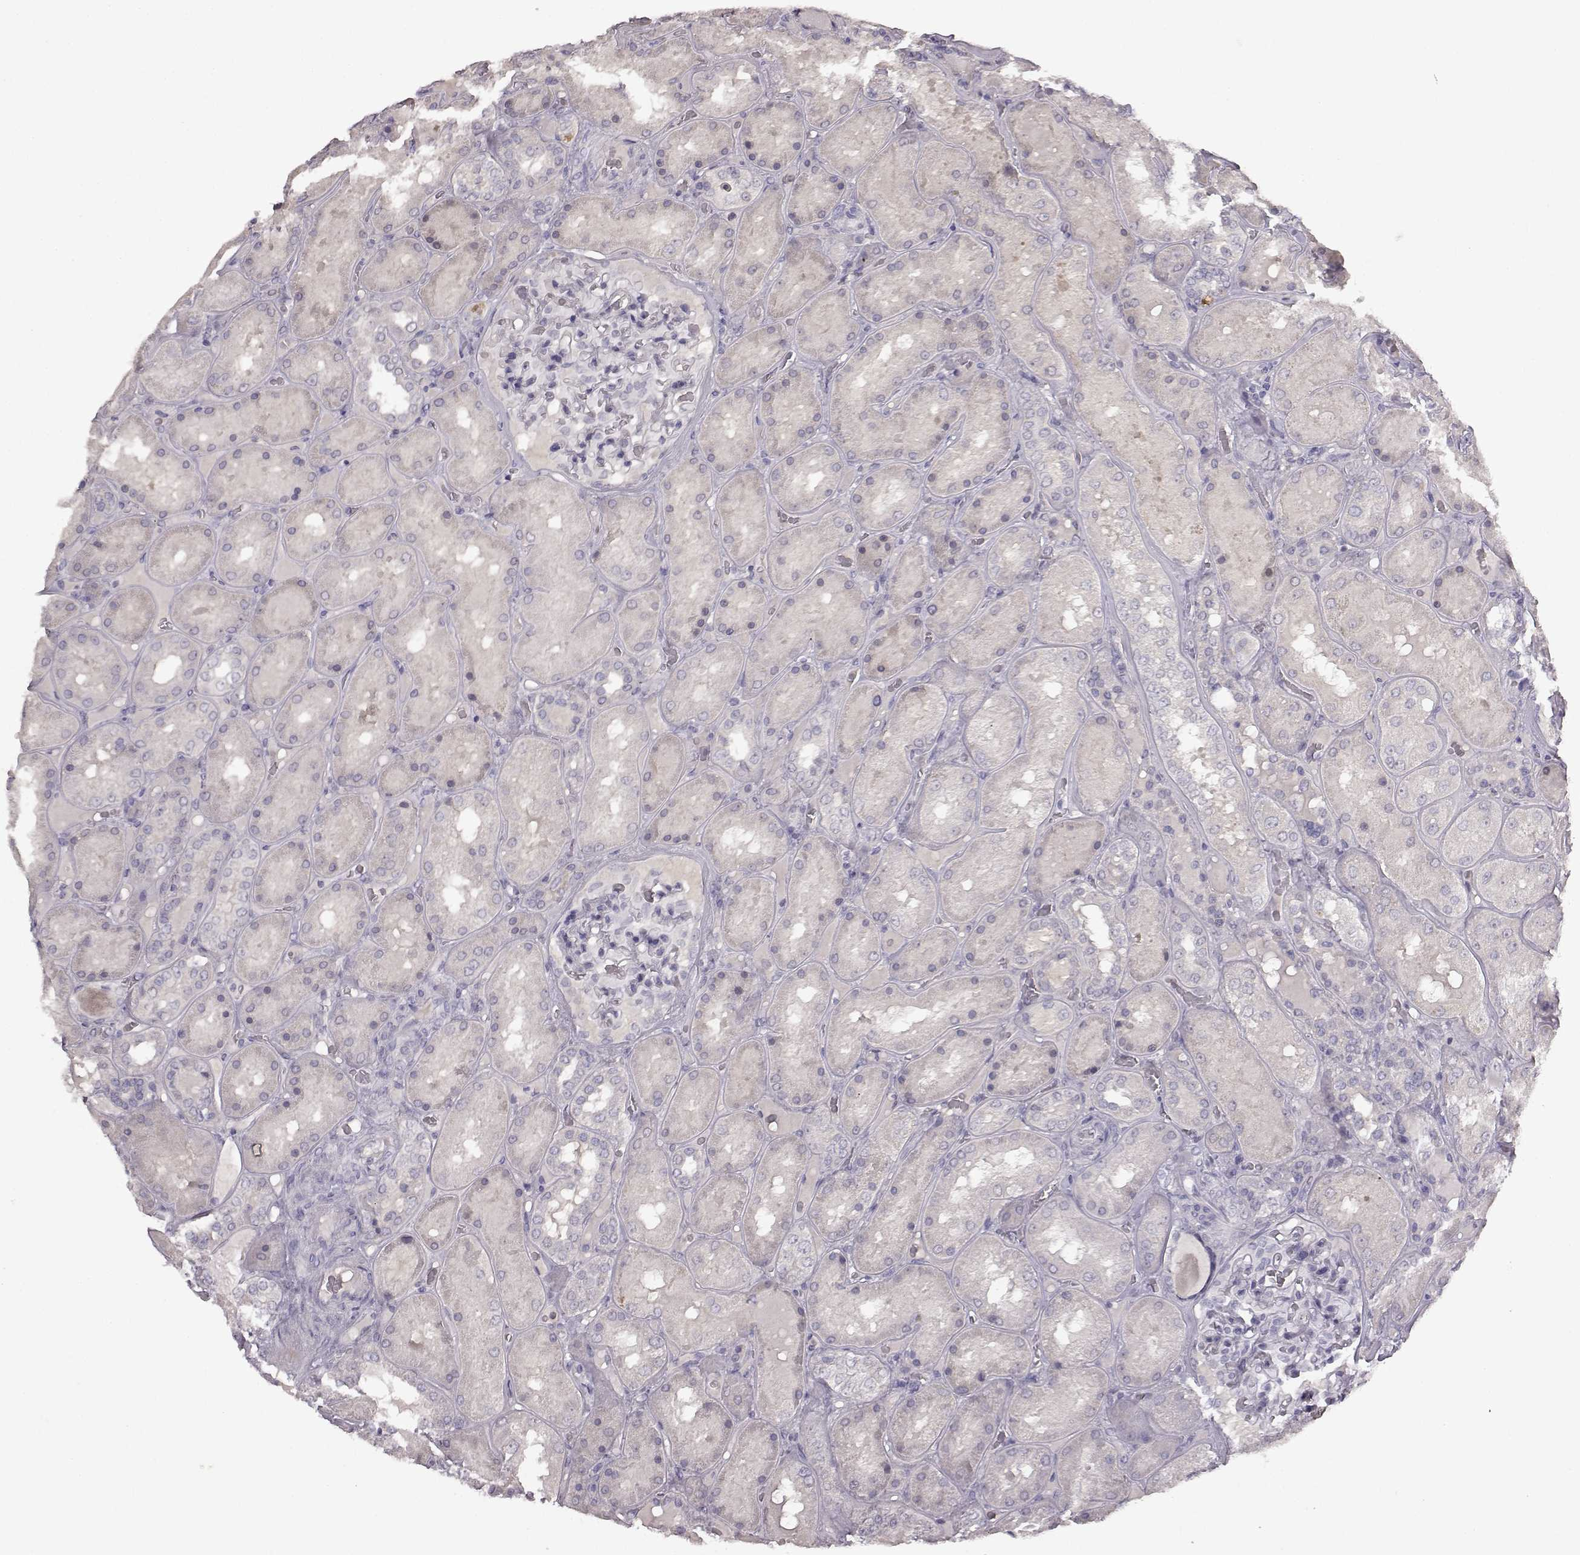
{"staining": {"intensity": "negative", "quantity": "none", "location": "none"}, "tissue": "kidney", "cell_type": "Cells in glomeruli", "image_type": "normal", "snomed": [{"axis": "morphology", "description": "Normal tissue, NOS"}, {"axis": "topography", "description": "Kidney"}], "caption": "This is an immunohistochemistry photomicrograph of benign kidney. There is no positivity in cells in glomeruli.", "gene": "SPAG17", "patient": {"sex": "male", "age": 73}}